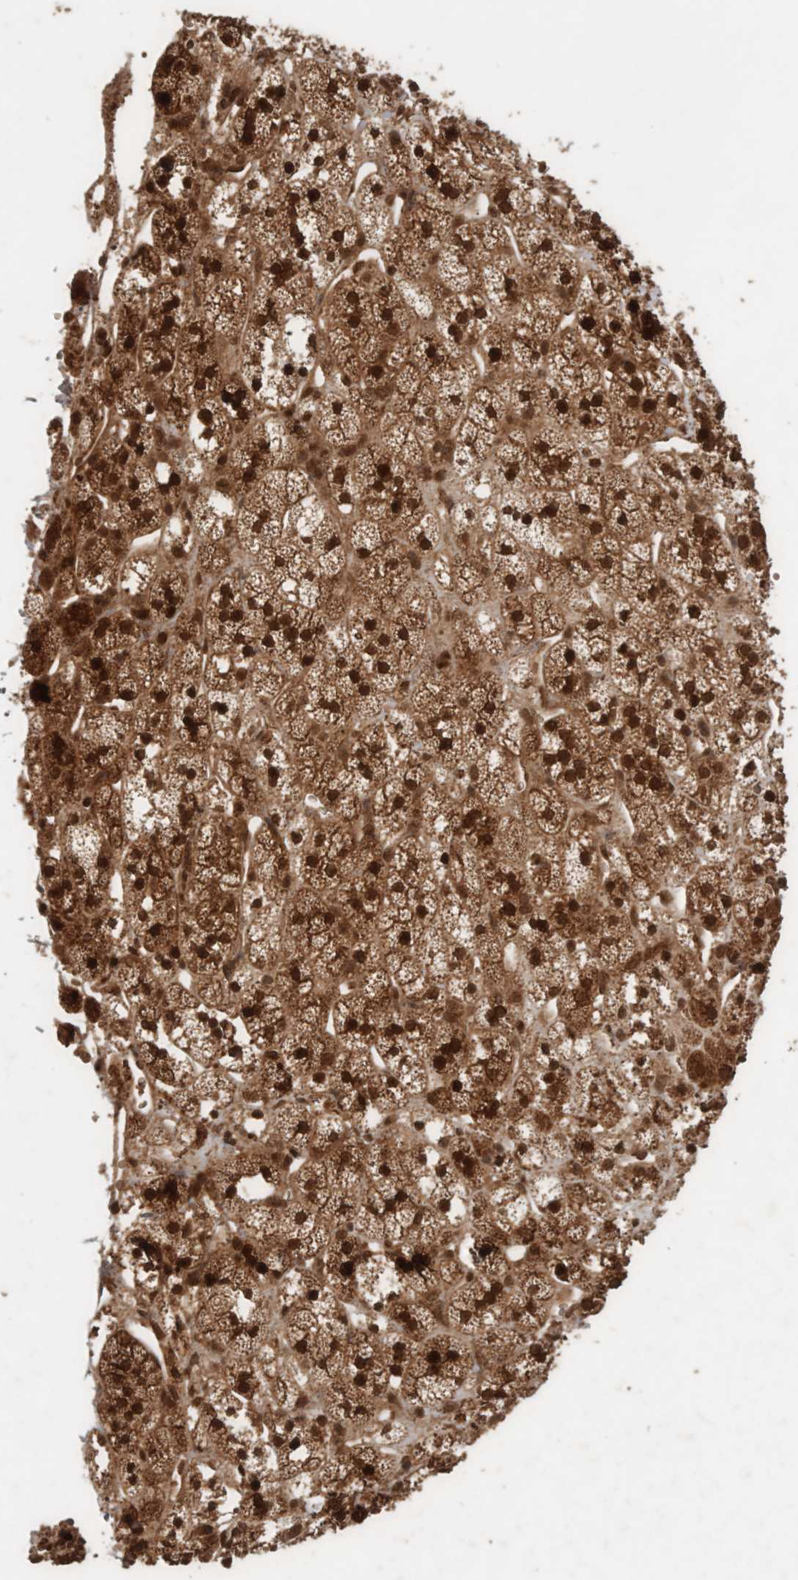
{"staining": {"intensity": "strong", "quantity": ">75%", "location": "cytoplasmic/membranous,nuclear"}, "tissue": "adrenal gland", "cell_type": "Glandular cells", "image_type": "normal", "snomed": [{"axis": "morphology", "description": "Normal tissue, NOS"}, {"axis": "topography", "description": "Adrenal gland"}], "caption": "This histopathology image demonstrates immunohistochemistry staining of normal adrenal gland, with high strong cytoplasmic/membranous,nuclear expression in approximately >75% of glandular cells.", "gene": "CNTROB", "patient": {"sex": "male", "age": 56}}